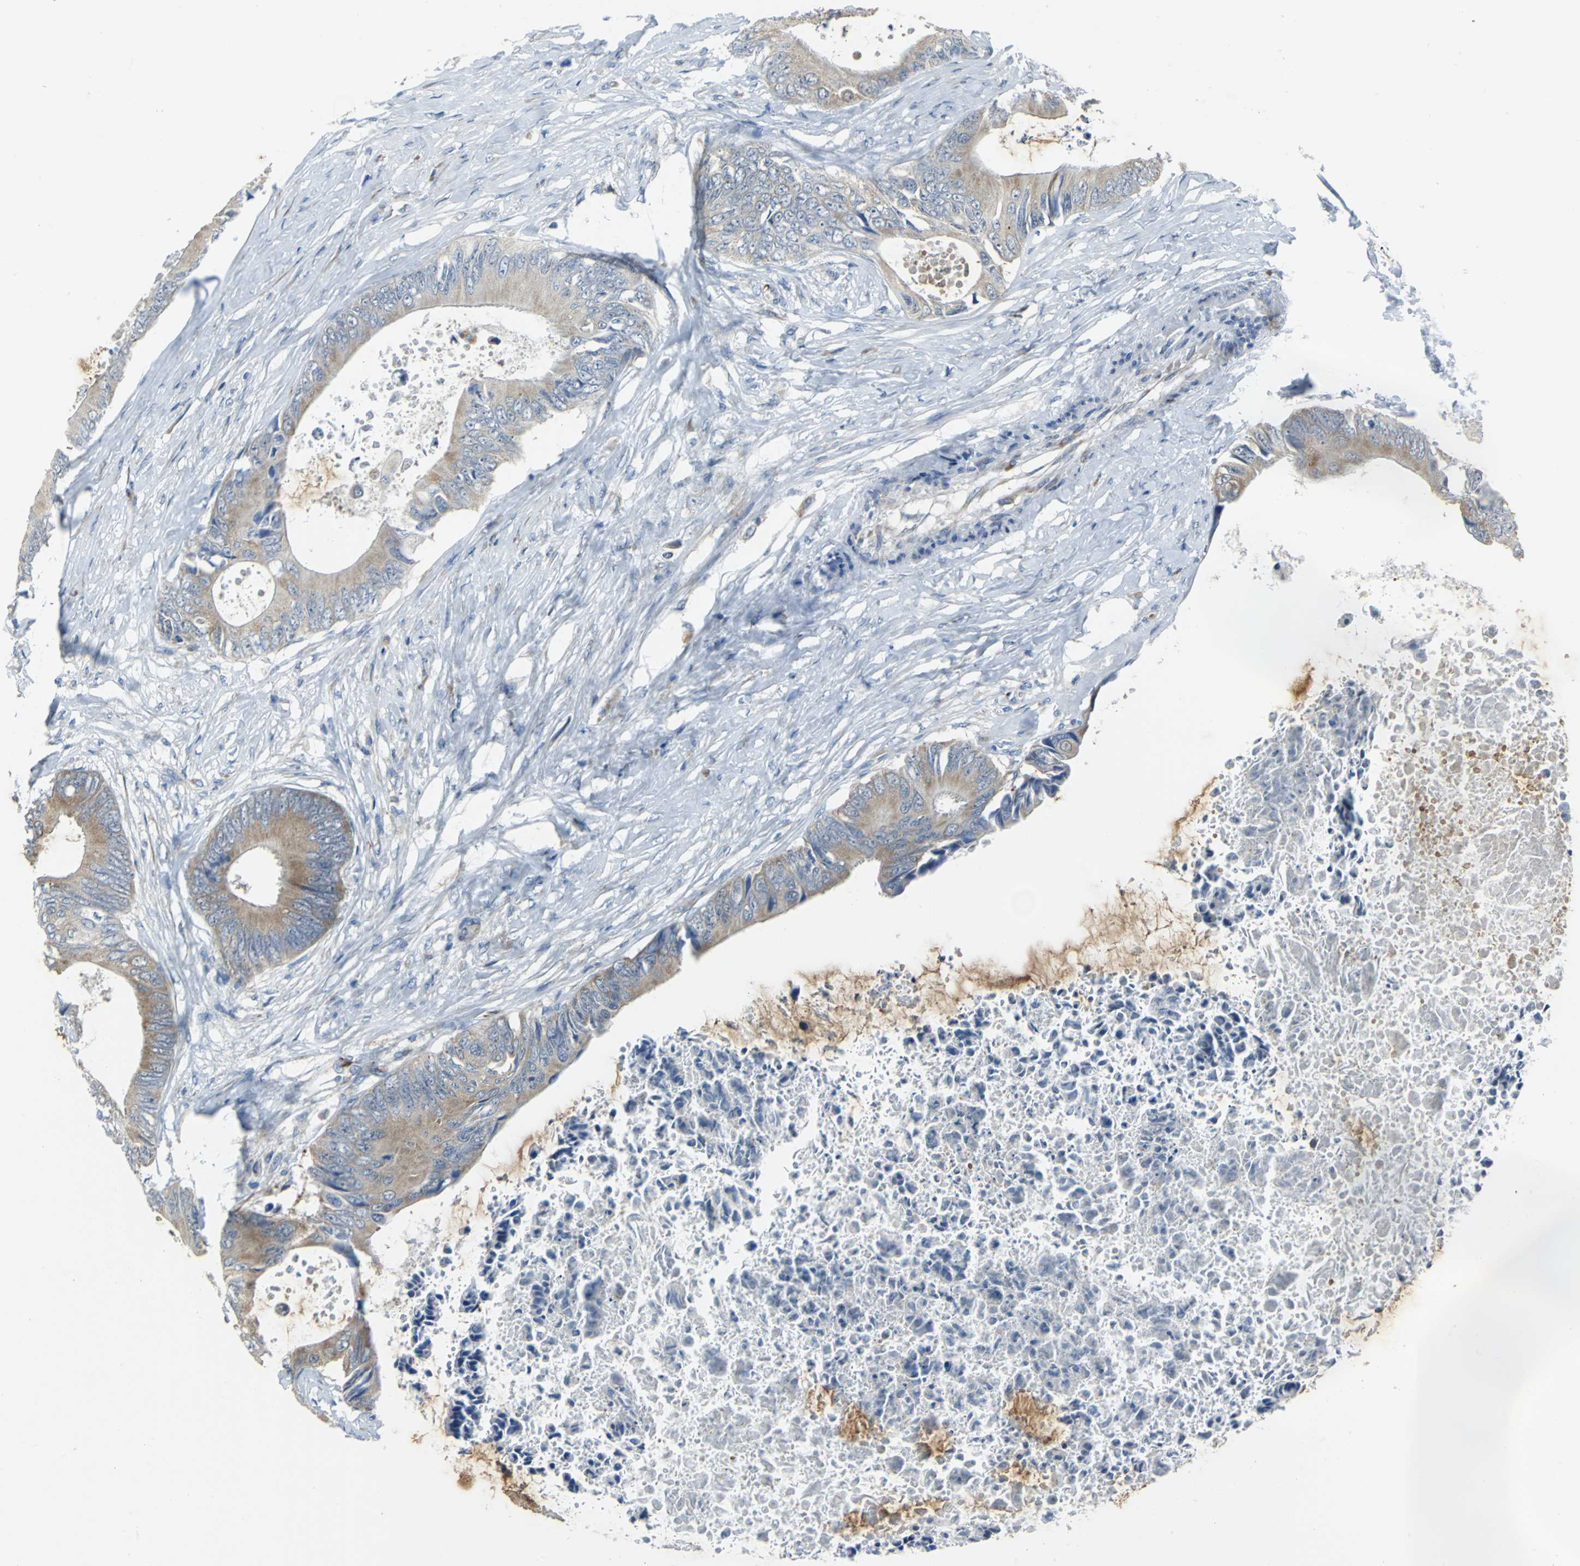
{"staining": {"intensity": "moderate", "quantity": ">75%", "location": "cytoplasmic/membranous"}, "tissue": "colorectal cancer", "cell_type": "Tumor cells", "image_type": "cancer", "snomed": [{"axis": "morphology", "description": "Normal tissue, NOS"}, {"axis": "morphology", "description": "Adenocarcinoma, NOS"}, {"axis": "topography", "description": "Rectum"}, {"axis": "topography", "description": "Peripheral nerve tissue"}], "caption": "Immunohistochemistry (DAB (3,3'-diaminobenzidine)) staining of colorectal cancer (adenocarcinoma) demonstrates moderate cytoplasmic/membranous protein expression in approximately >75% of tumor cells.", "gene": "EIF5A", "patient": {"sex": "female", "age": 77}}